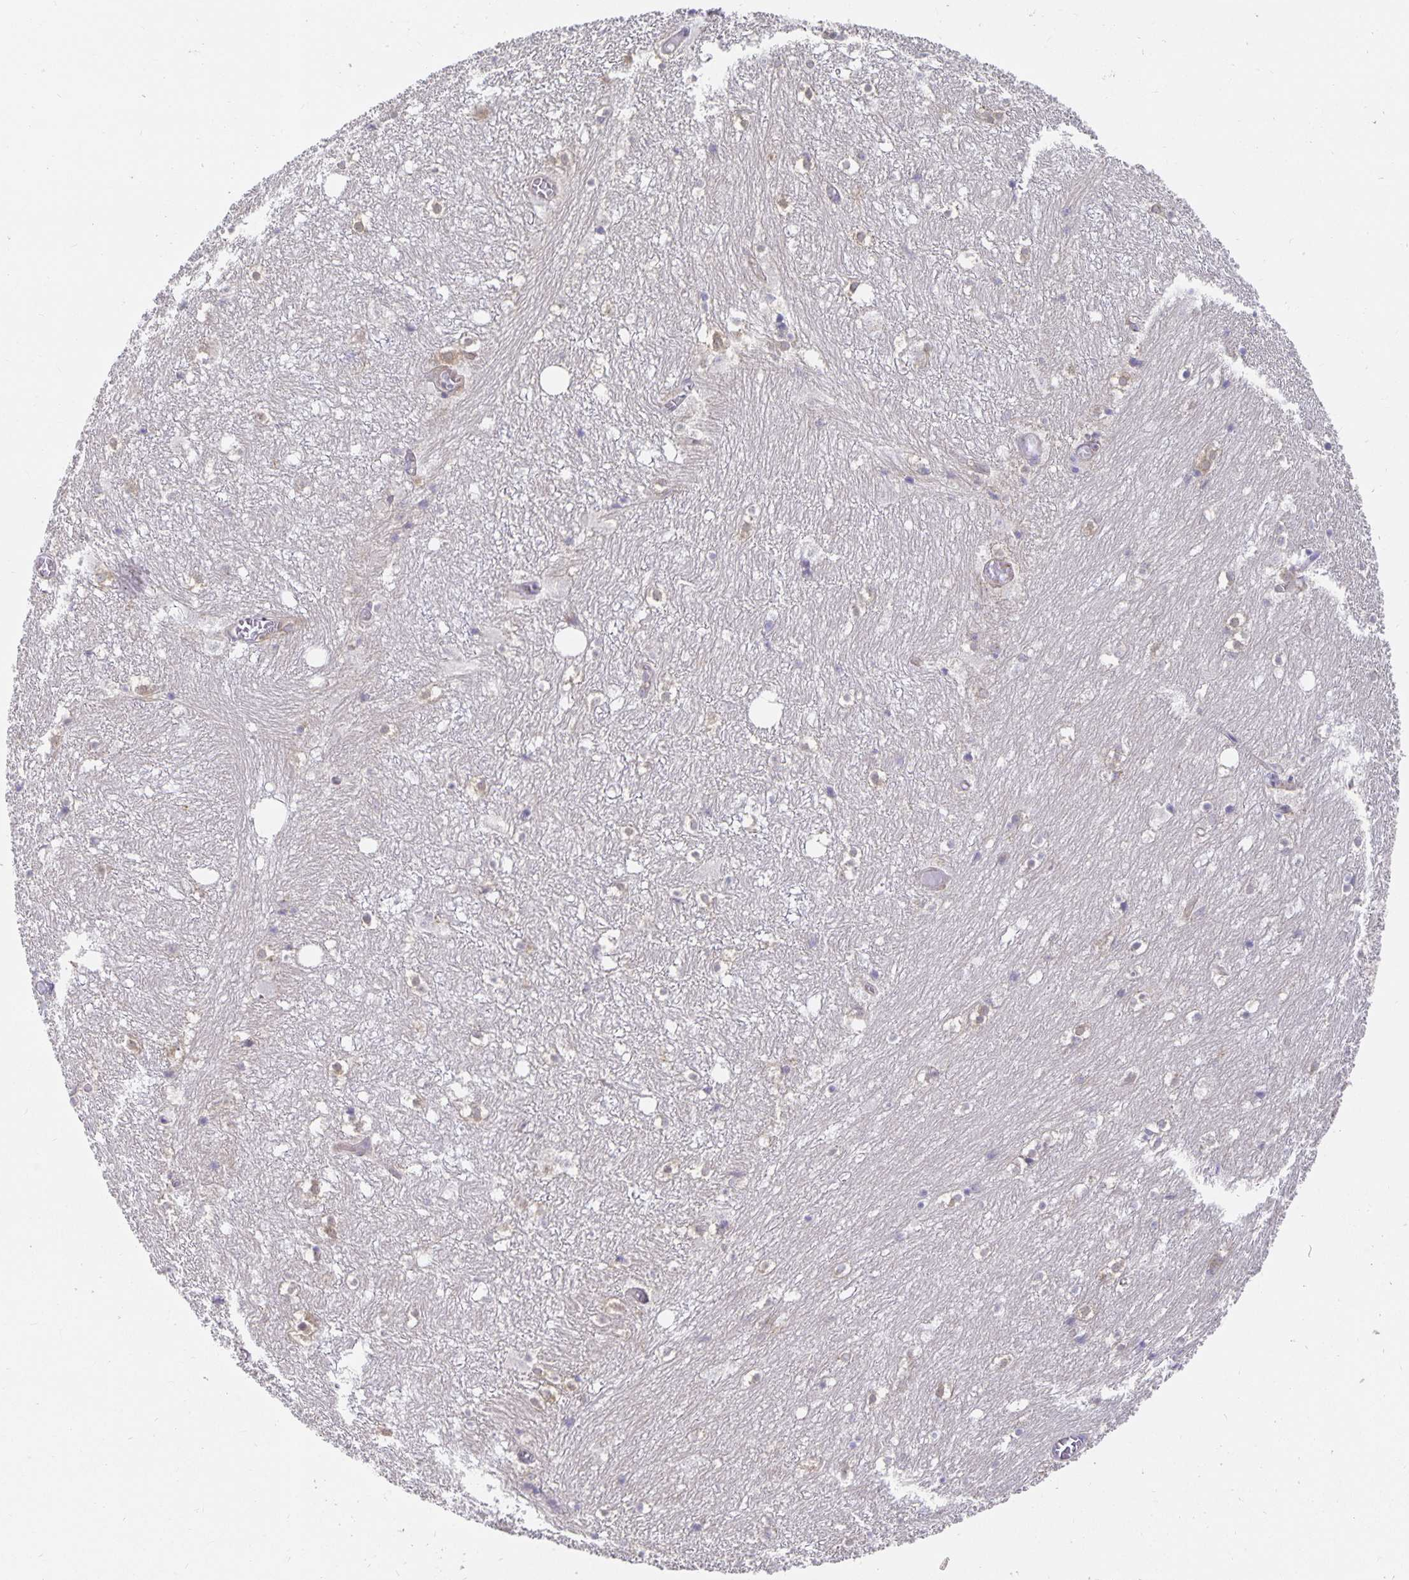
{"staining": {"intensity": "moderate", "quantity": "<25%", "location": "cytoplasmic/membranous"}, "tissue": "hippocampus", "cell_type": "Glial cells", "image_type": "normal", "snomed": [{"axis": "morphology", "description": "Normal tissue, NOS"}, {"axis": "topography", "description": "Hippocampus"}], "caption": "Immunohistochemistry image of benign hippocampus: hippocampus stained using immunohistochemistry reveals low levels of moderate protein expression localized specifically in the cytoplasmic/membranous of glial cells, appearing as a cytoplasmic/membranous brown color.", "gene": "USO1", "patient": {"sex": "female", "age": 52}}